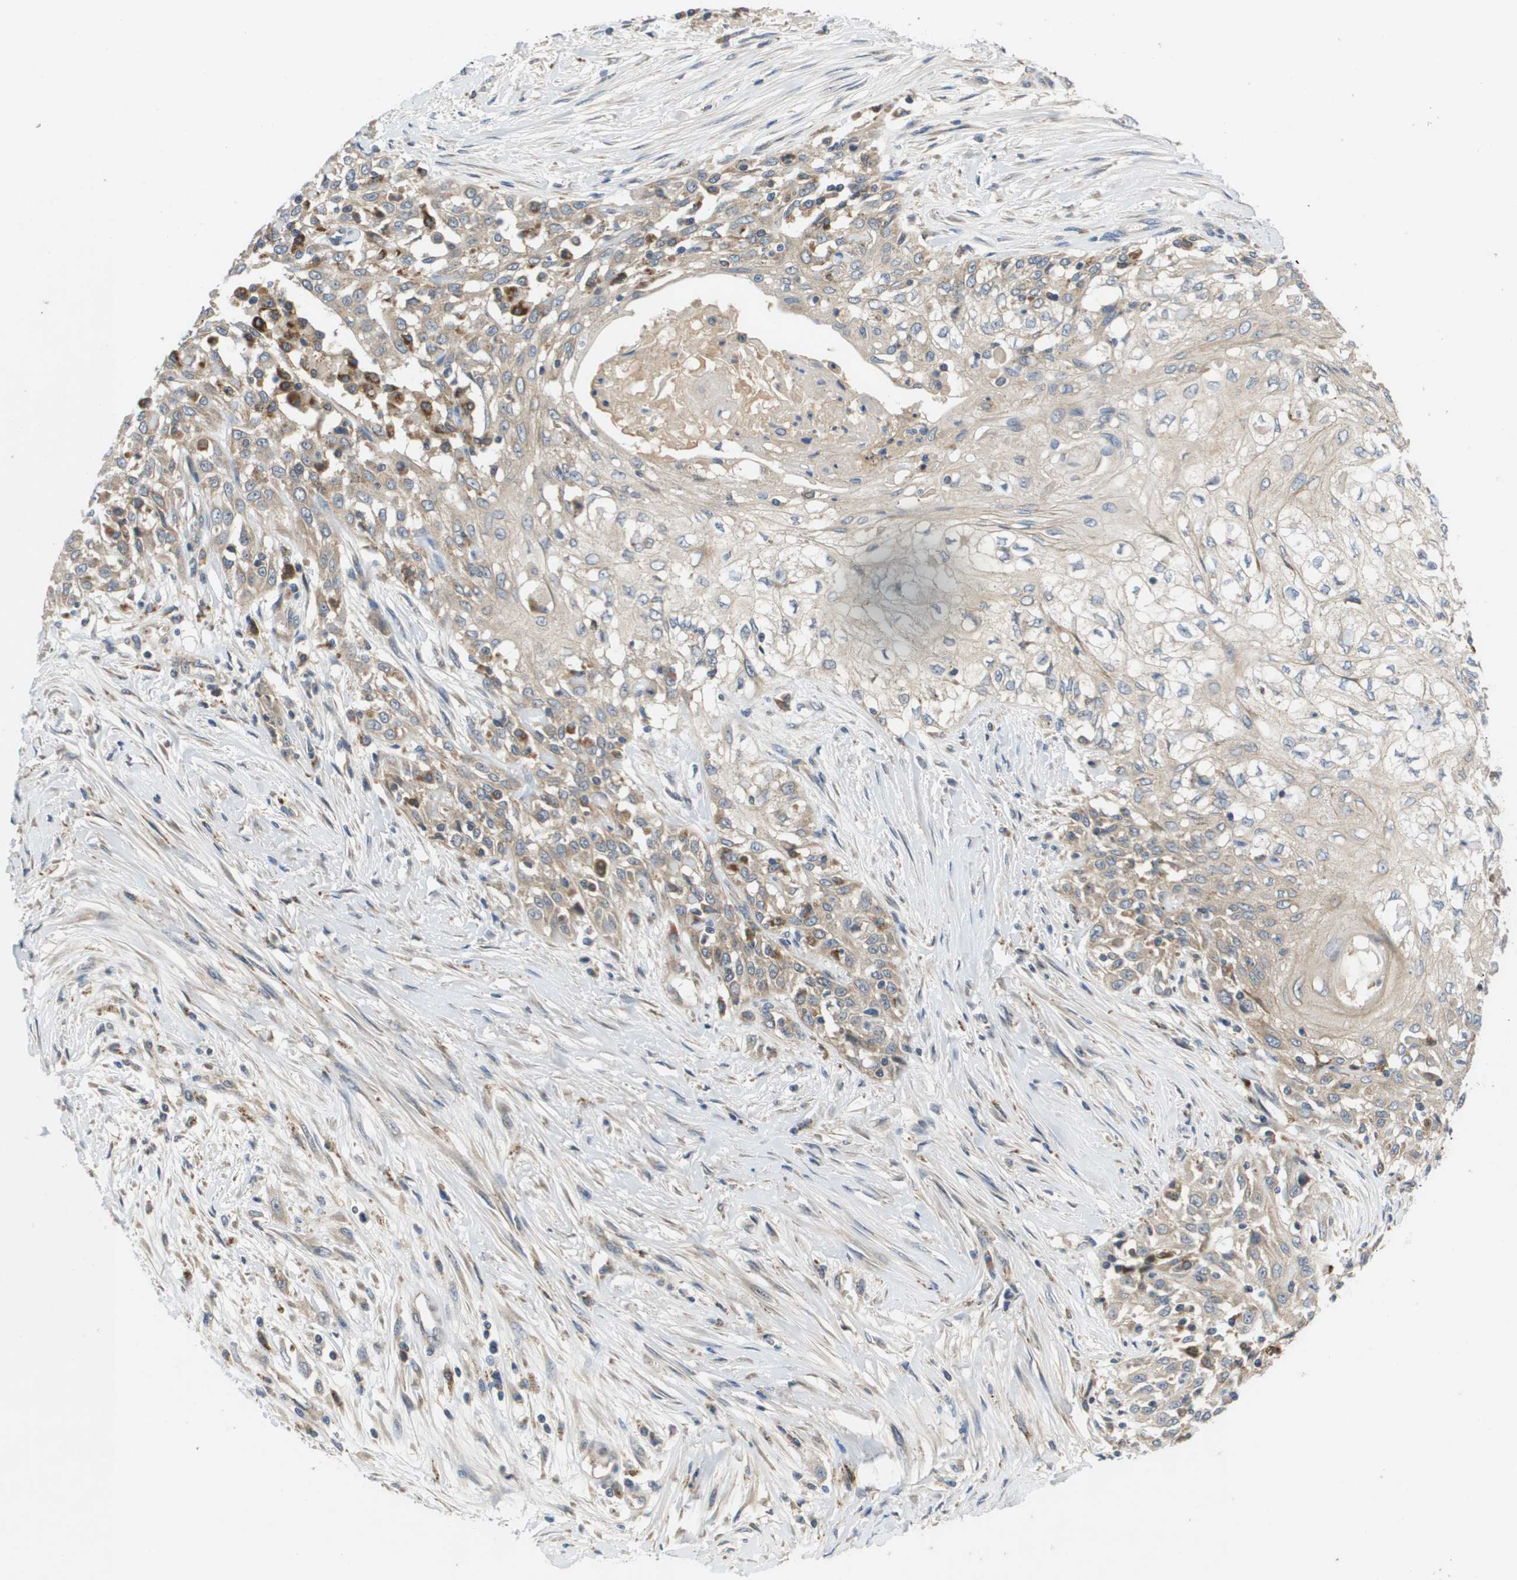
{"staining": {"intensity": "weak", "quantity": "25%-75%", "location": "cytoplasmic/membranous"}, "tissue": "skin cancer", "cell_type": "Tumor cells", "image_type": "cancer", "snomed": [{"axis": "morphology", "description": "Squamous cell carcinoma, NOS"}, {"axis": "morphology", "description": "Squamous cell carcinoma, metastatic, NOS"}, {"axis": "topography", "description": "Skin"}, {"axis": "topography", "description": "Lymph node"}], "caption": "Skin cancer (squamous cell carcinoma) tissue demonstrates weak cytoplasmic/membranous staining in about 25%-75% of tumor cells", "gene": "SLC25A20", "patient": {"sex": "male", "age": 75}}